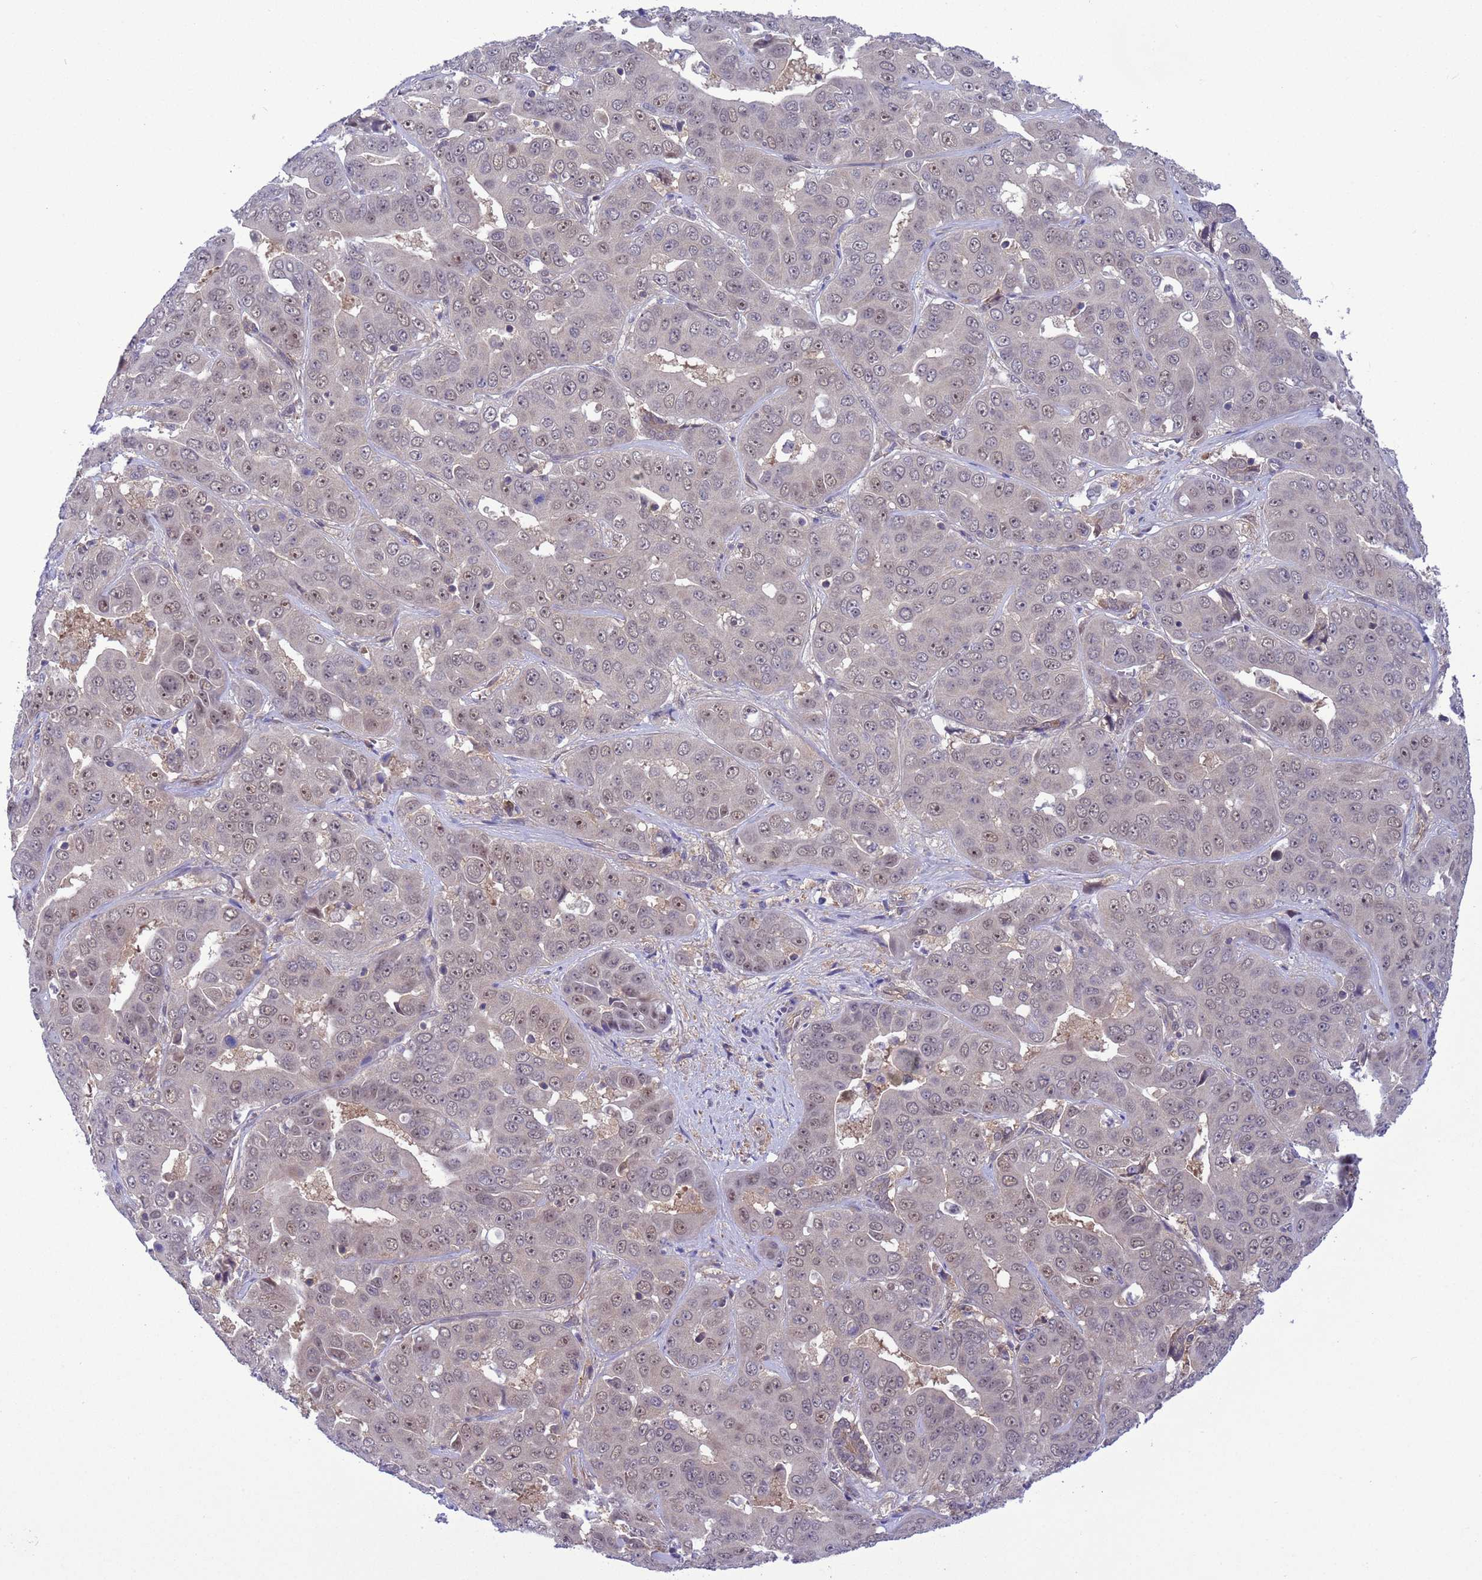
{"staining": {"intensity": "weak", "quantity": "25%-75%", "location": "nuclear"}, "tissue": "liver cancer", "cell_type": "Tumor cells", "image_type": "cancer", "snomed": [{"axis": "morphology", "description": "Cholangiocarcinoma"}, {"axis": "topography", "description": "Liver"}], "caption": "About 25%-75% of tumor cells in human liver cancer (cholangiocarcinoma) reveal weak nuclear protein staining as visualized by brown immunohistochemical staining.", "gene": "ZNF461", "patient": {"sex": "female", "age": 52}}